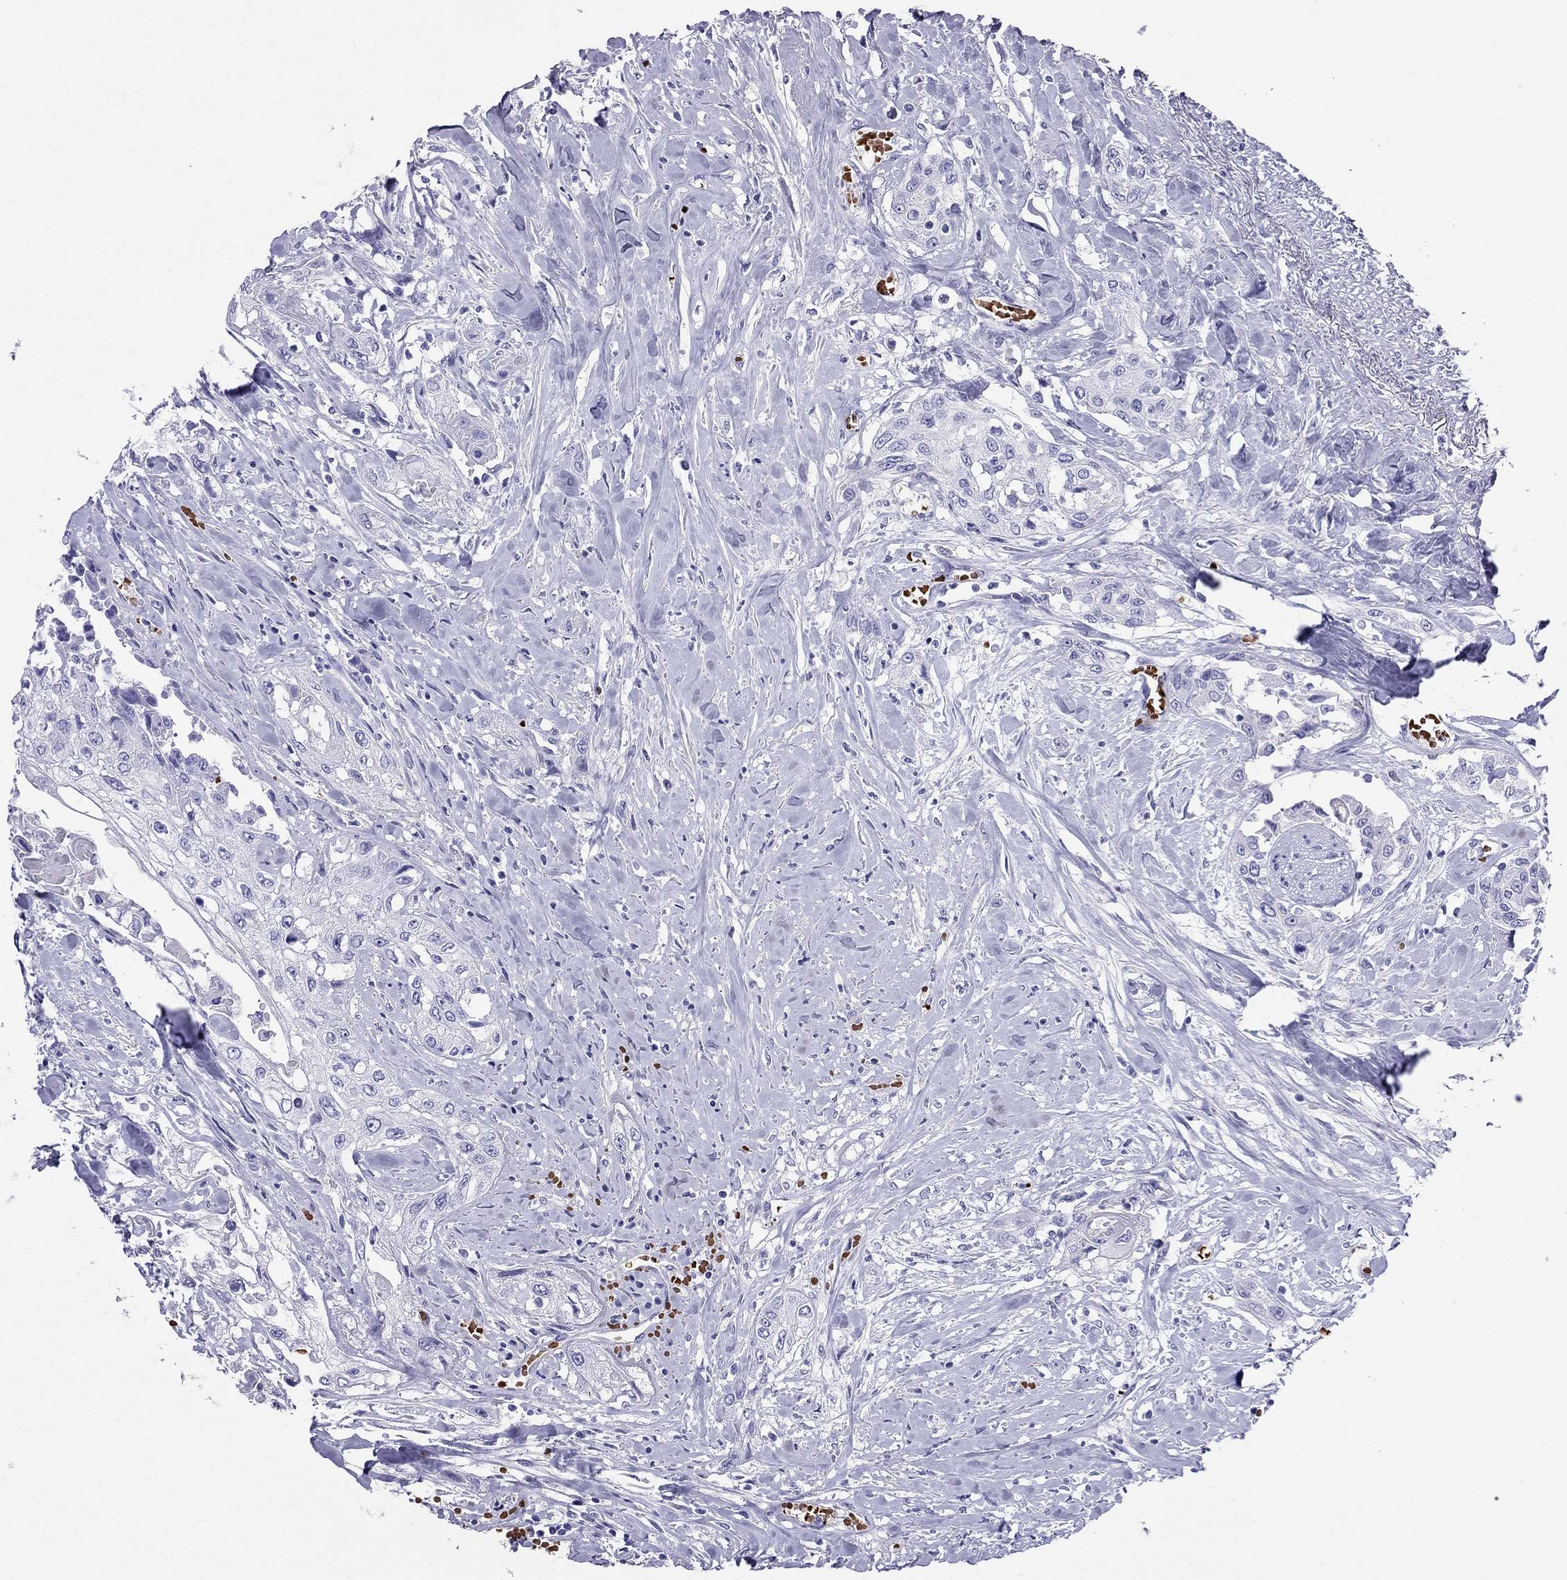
{"staining": {"intensity": "negative", "quantity": "none", "location": "none"}, "tissue": "head and neck cancer", "cell_type": "Tumor cells", "image_type": "cancer", "snomed": [{"axis": "morphology", "description": "Normal tissue, NOS"}, {"axis": "morphology", "description": "Squamous cell carcinoma, NOS"}, {"axis": "topography", "description": "Oral tissue"}, {"axis": "topography", "description": "Peripheral nerve tissue"}, {"axis": "topography", "description": "Head-Neck"}], "caption": "Tumor cells show no significant protein positivity in squamous cell carcinoma (head and neck).", "gene": "DNAAF6", "patient": {"sex": "female", "age": 59}}